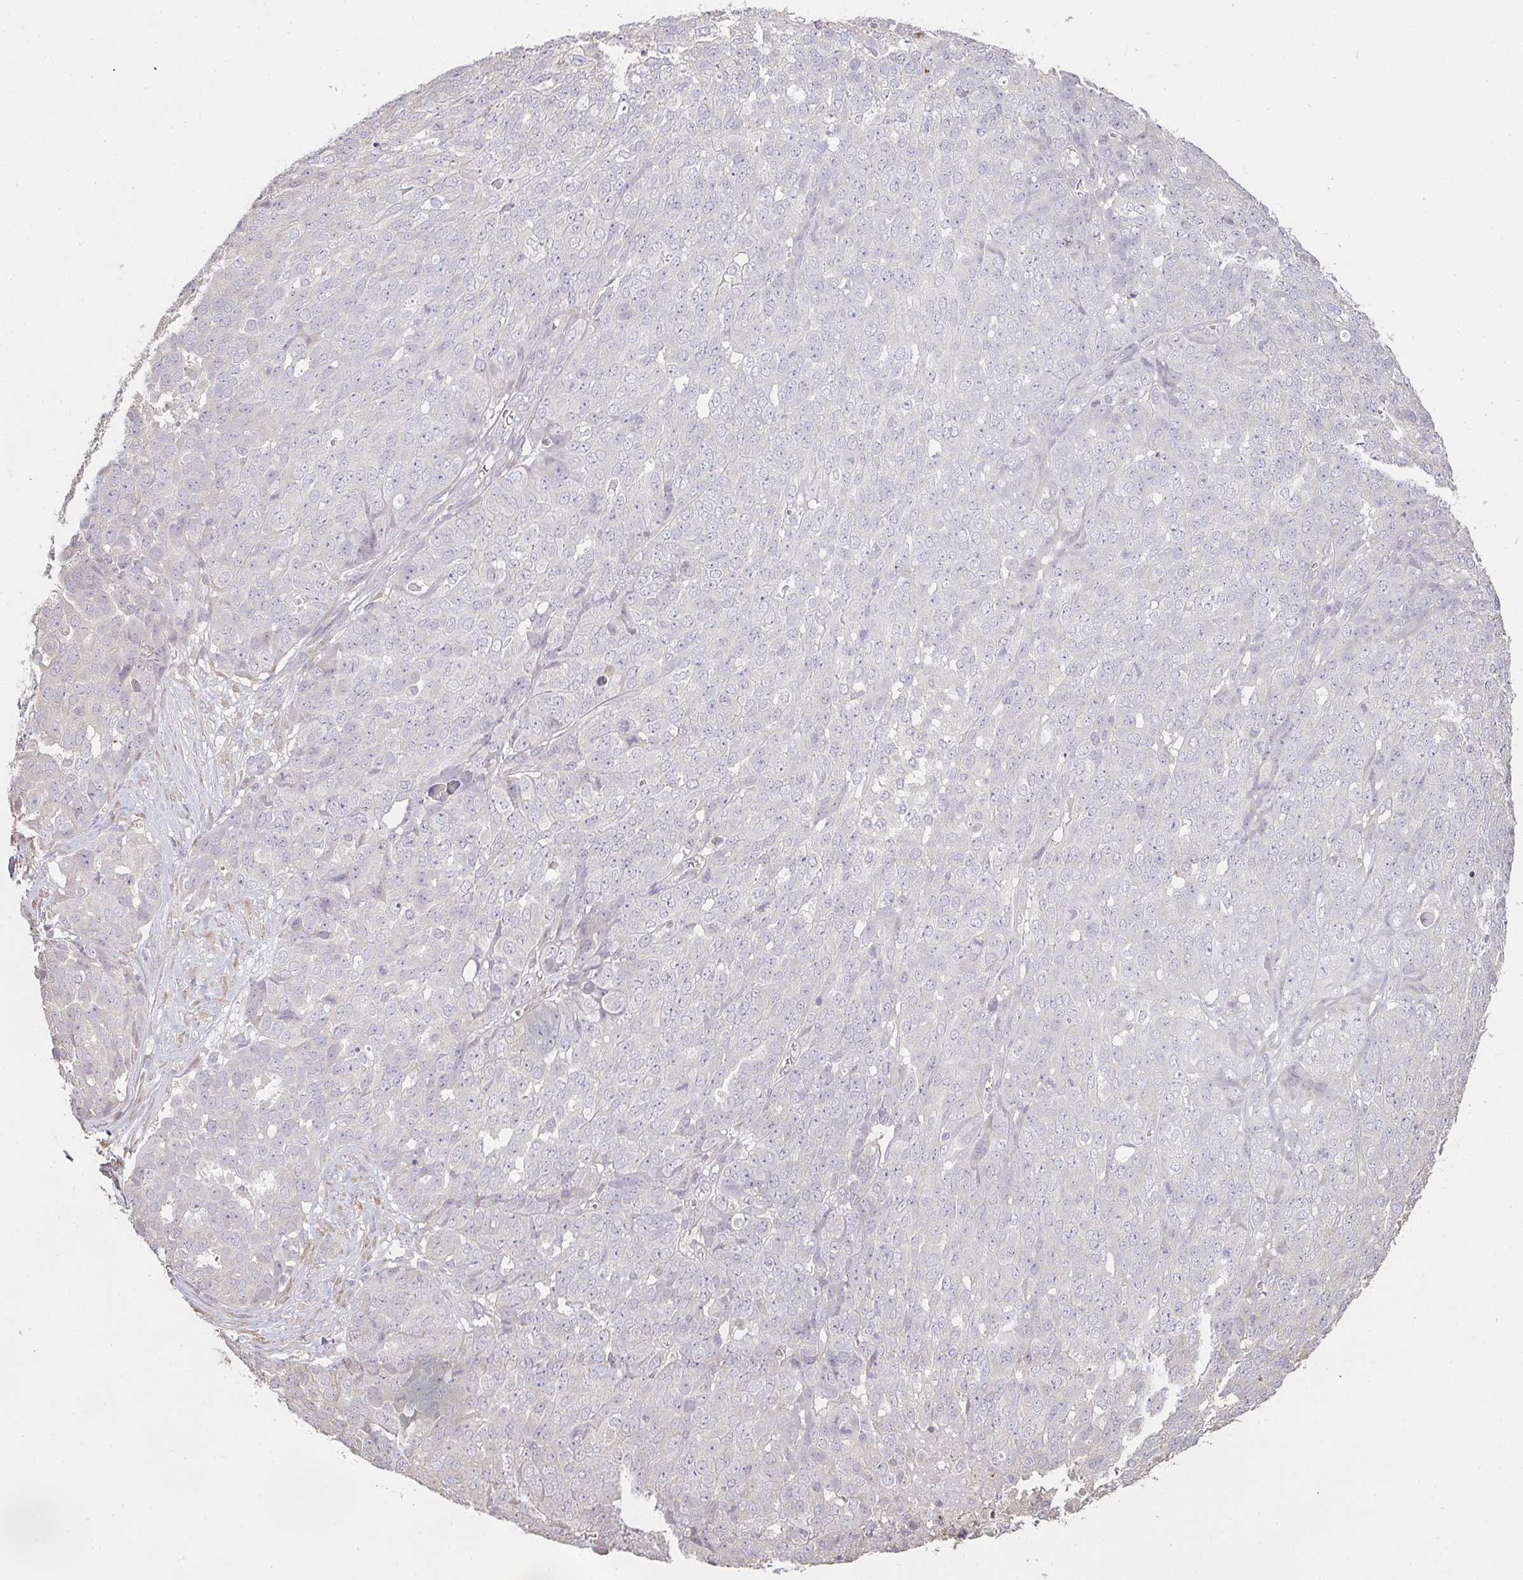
{"staining": {"intensity": "negative", "quantity": "none", "location": "none"}, "tissue": "ovarian cancer", "cell_type": "Tumor cells", "image_type": "cancer", "snomed": [{"axis": "morphology", "description": "Cystadenocarcinoma, serous, NOS"}, {"axis": "topography", "description": "Soft tissue"}, {"axis": "topography", "description": "Ovary"}], "caption": "A high-resolution micrograph shows immunohistochemistry staining of ovarian cancer, which displays no significant positivity in tumor cells. Brightfield microscopy of immunohistochemistry (IHC) stained with DAB (3,3'-diaminobenzidine) (brown) and hematoxylin (blue), captured at high magnification.", "gene": "BRINP3", "patient": {"sex": "female", "age": 57}}